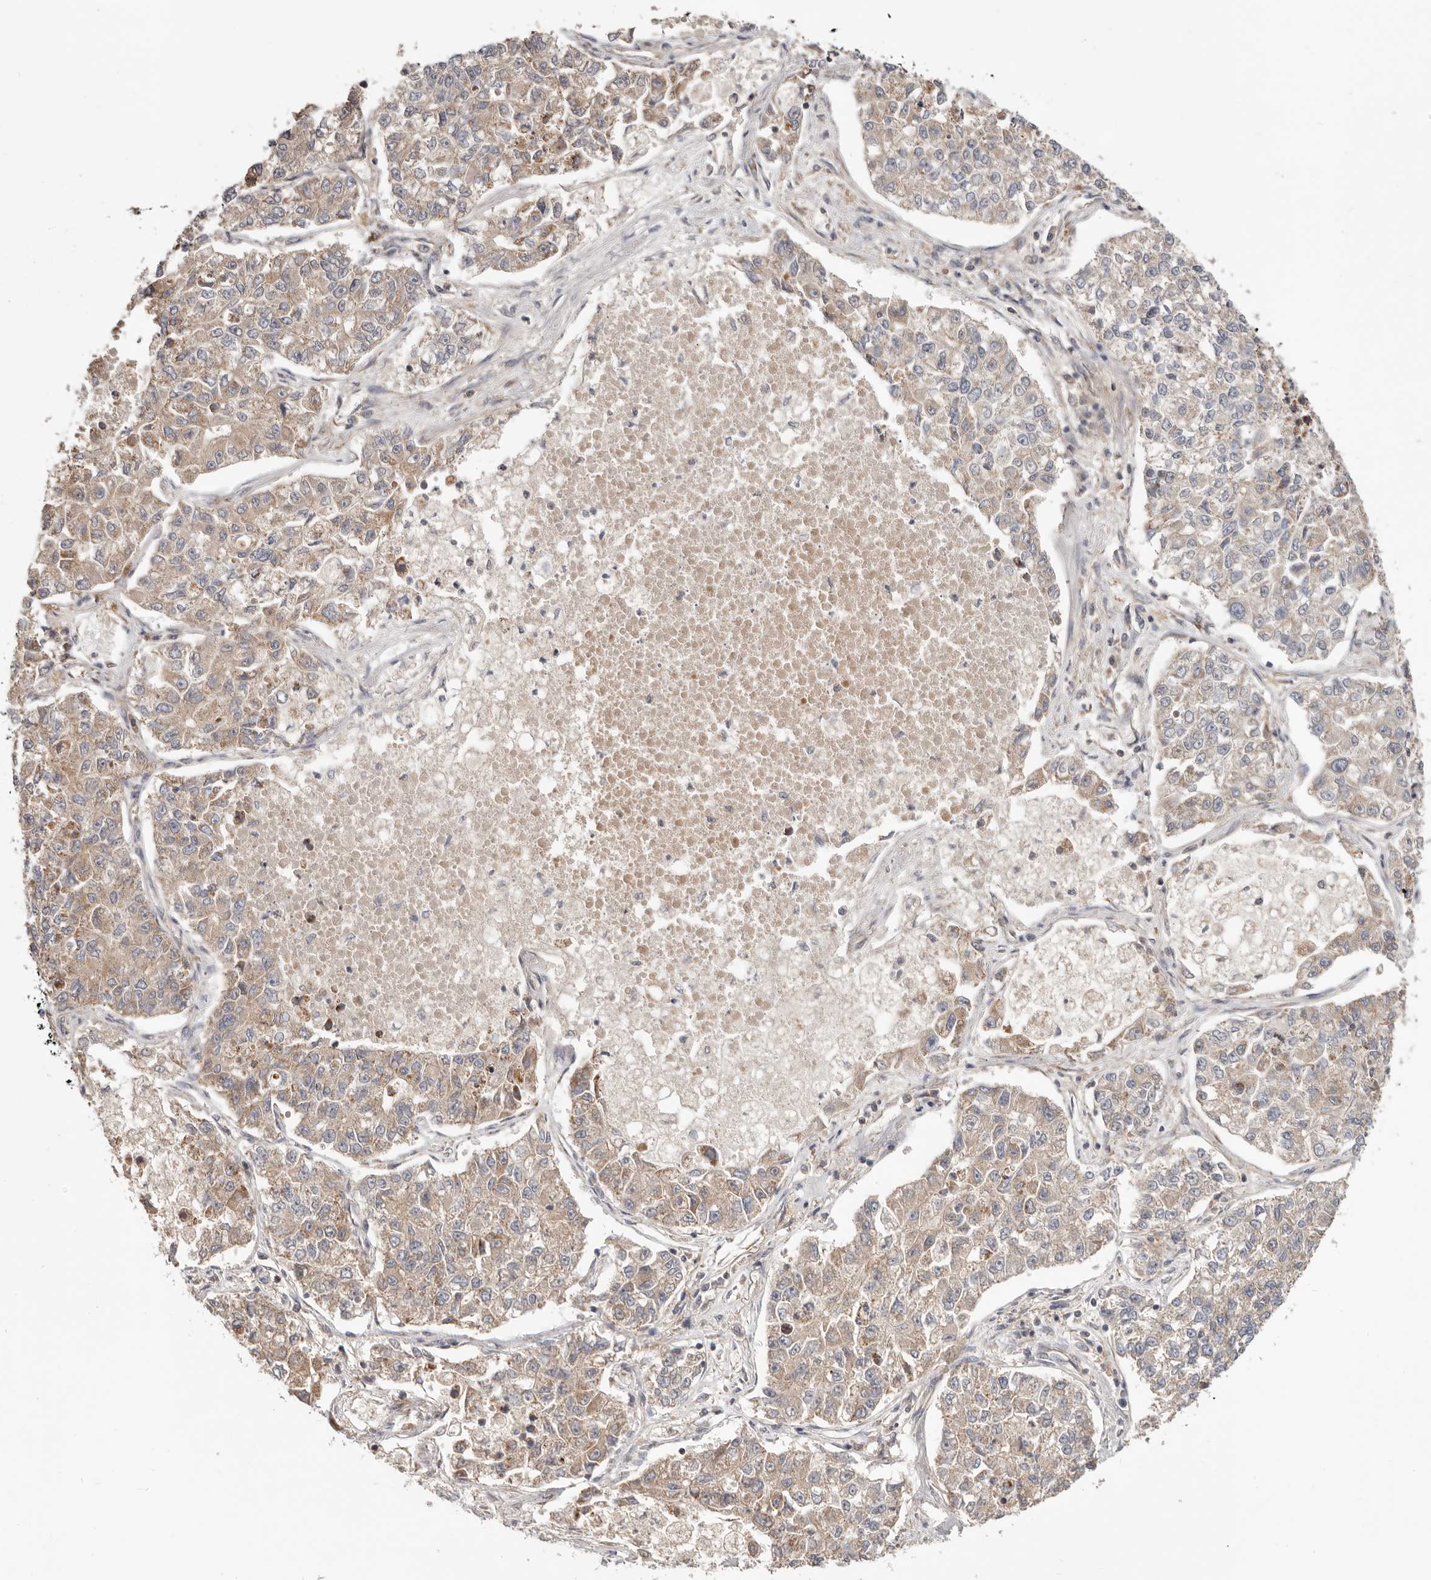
{"staining": {"intensity": "weak", "quantity": "25%-75%", "location": "cytoplasmic/membranous"}, "tissue": "lung cancer", "cell_type": "Tumor cells", "image_type": "cancer", "snomed": [{"axis": "morphology", "description": "Adenocarcinoma, NOS"}, {"axis": "topography", "description": "Lung"}], "caption": "Protein analysis of lung adenocarcinoma tissue demonstrates weak cytoplasmic/membranous expression in approximately 25%-75% of tumor cells.", "gene": "LRP6", "patient": {"sex": "male", "age": 49}}